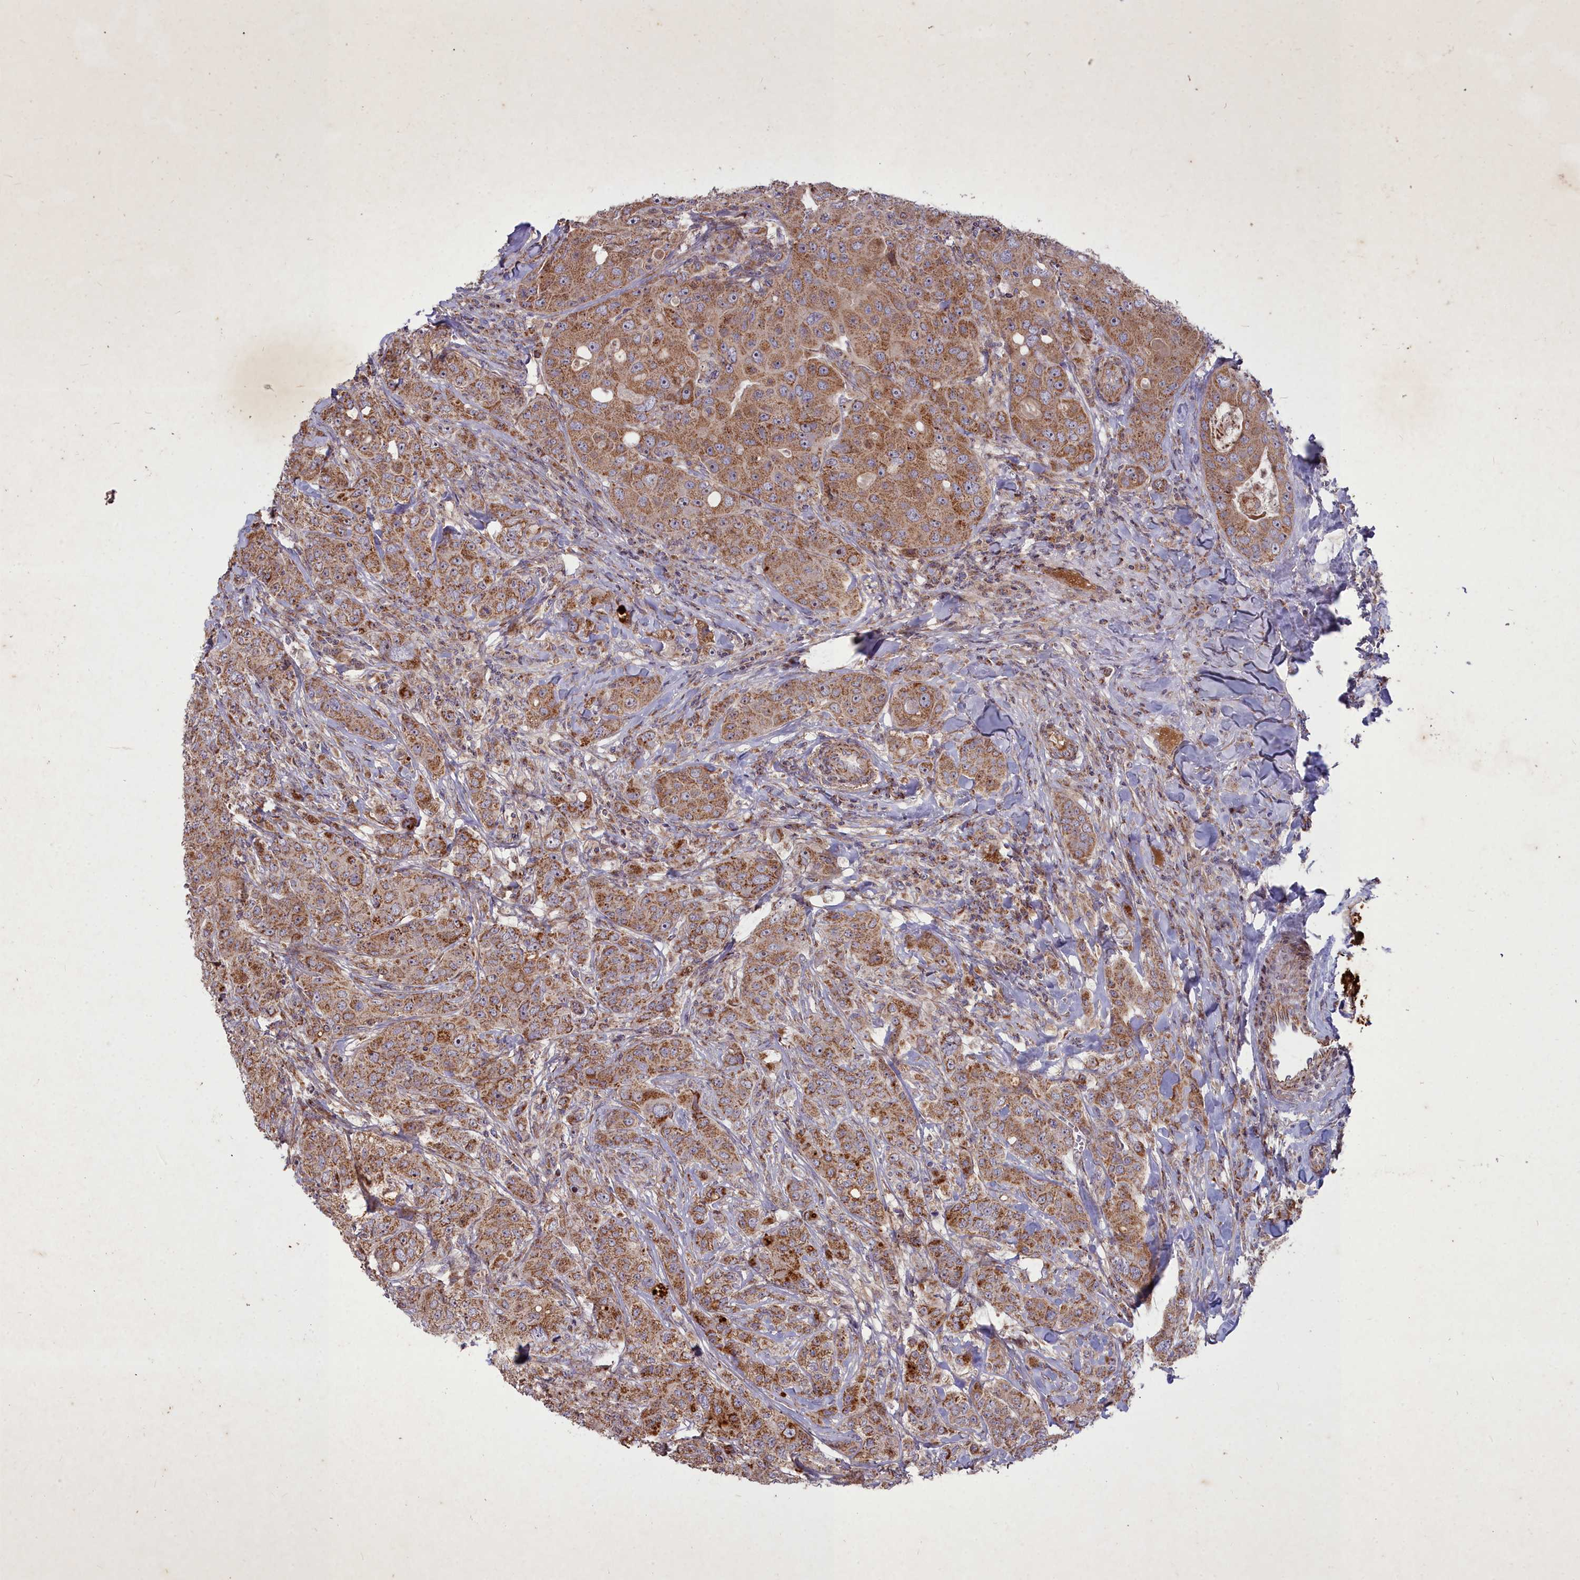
{"staining": {"intensity": "moderate", "quantity": ">75%", "location": "cytoplasmic/membranous"}, "tissue": "breast cancer", "cell_type": "Tumor cells", "image_type": "cancer", "snomed": [{"axis": "morphology", "description": "Duct carcinoma"}, {"axis": "topography", "description": "Breast"}], "caption": "Protein staining reveals moderate cytoplasmic/membranous staining in about >75% of tumor cells in breast invasive ductal carcinoma.", "gene": "COX11", "patient": {"sex": "female", "age": 43}}